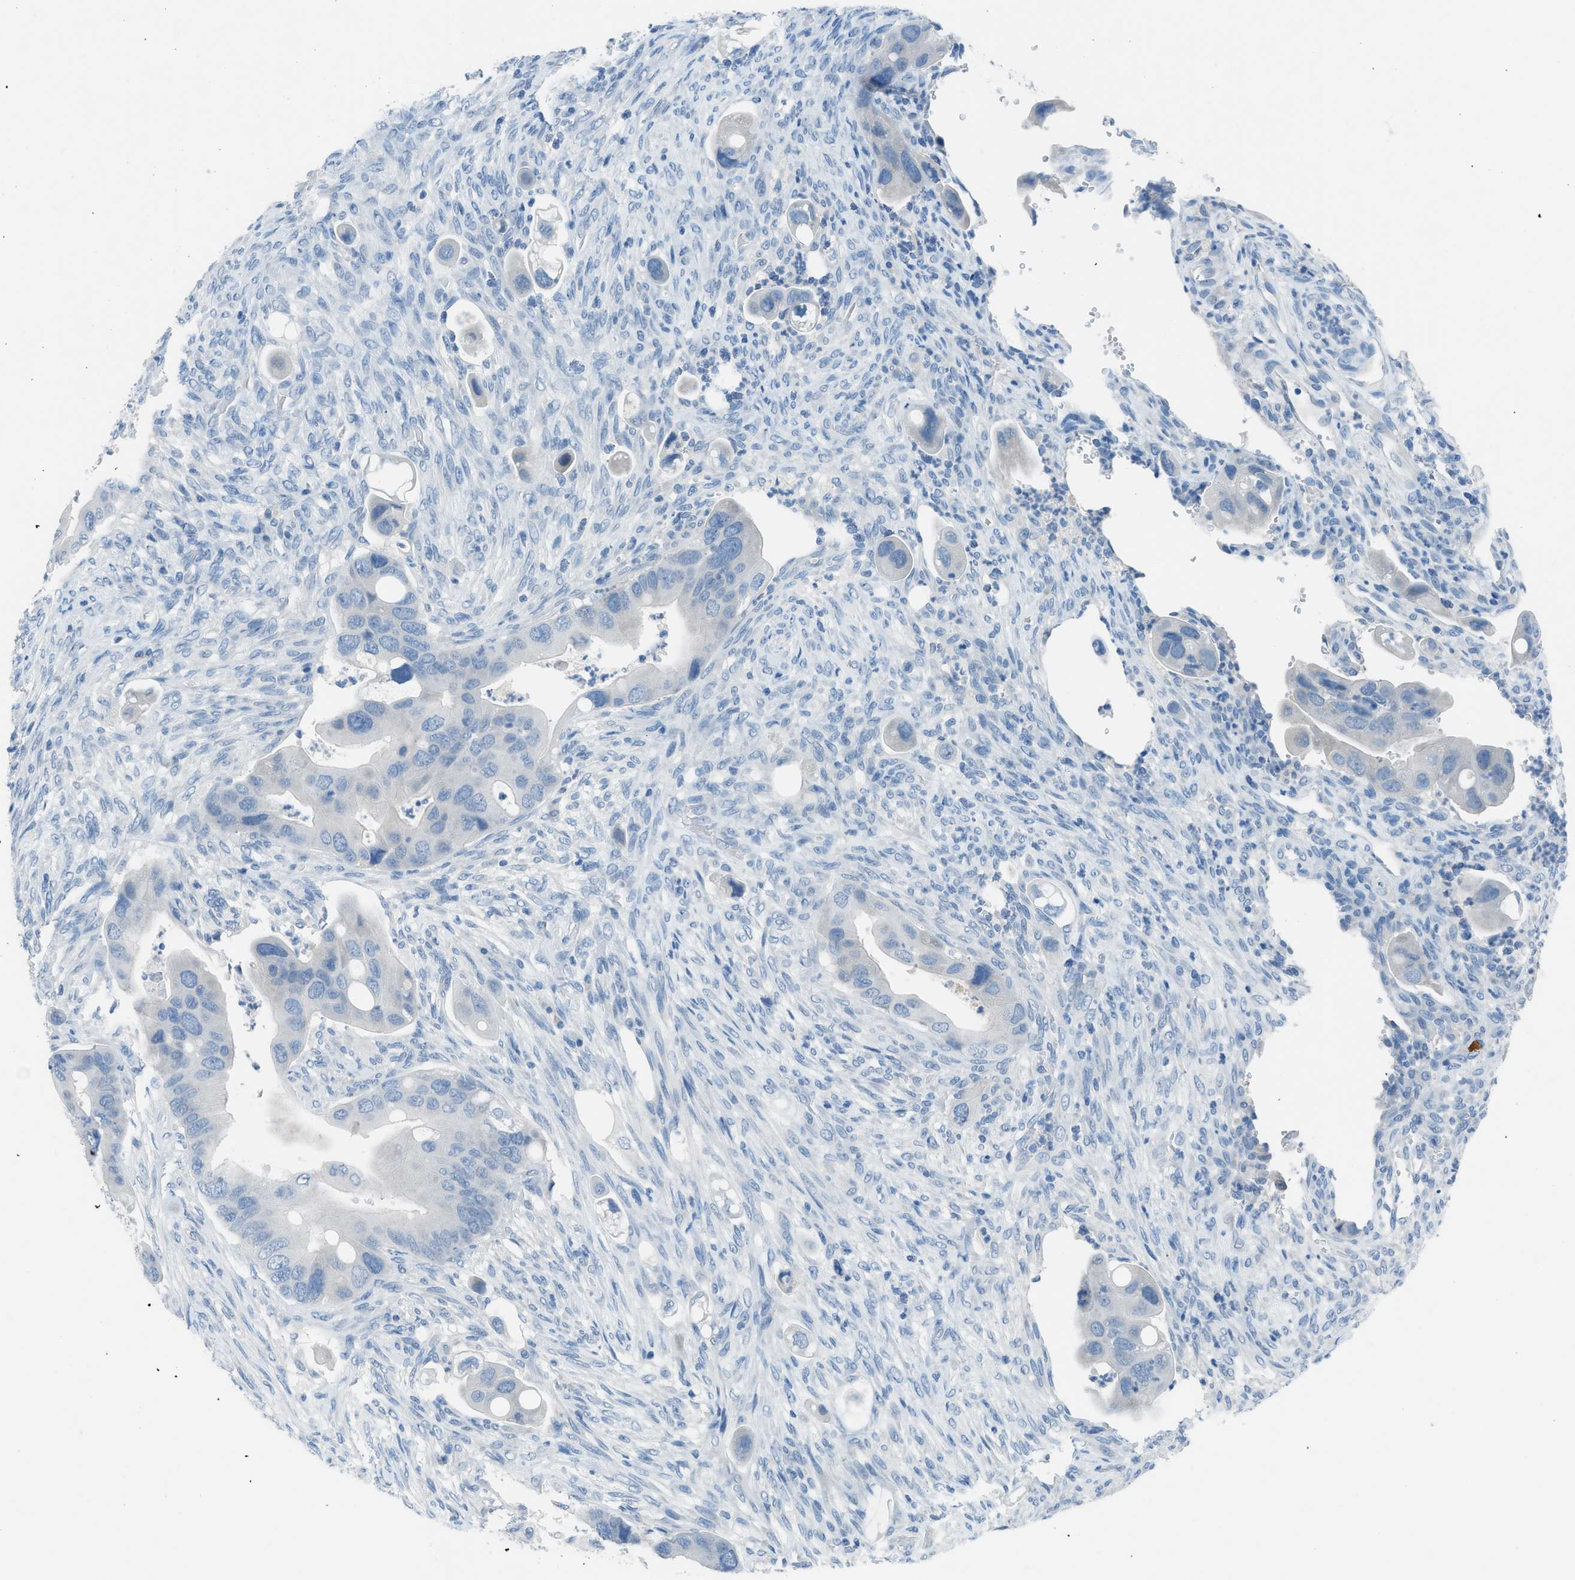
{"staining": {"intensity": "negative", "quantity": "none", "location": "none"}, "tissue": "colorectal cancer", "cell_type": "Tumor cells", "image_type": "cancer", "snomed": [{"axis": "morphology", "description": "Adenocarcinoma, NOS"}, {"axis": "topography", "description": "Rectum"}], "caption": "Immunohistochemistry (IHC) photomicrograph of human colorectal cancer (adenocarcinoma) stained for a protein (brown), which demonstrates no staining in tumor cells. (DAB (3,3'-diaminobenzidine) immunohistochemistry, high magnification).", "gene": "ACAN", "patient": {"sex": "female", "age": 57}}